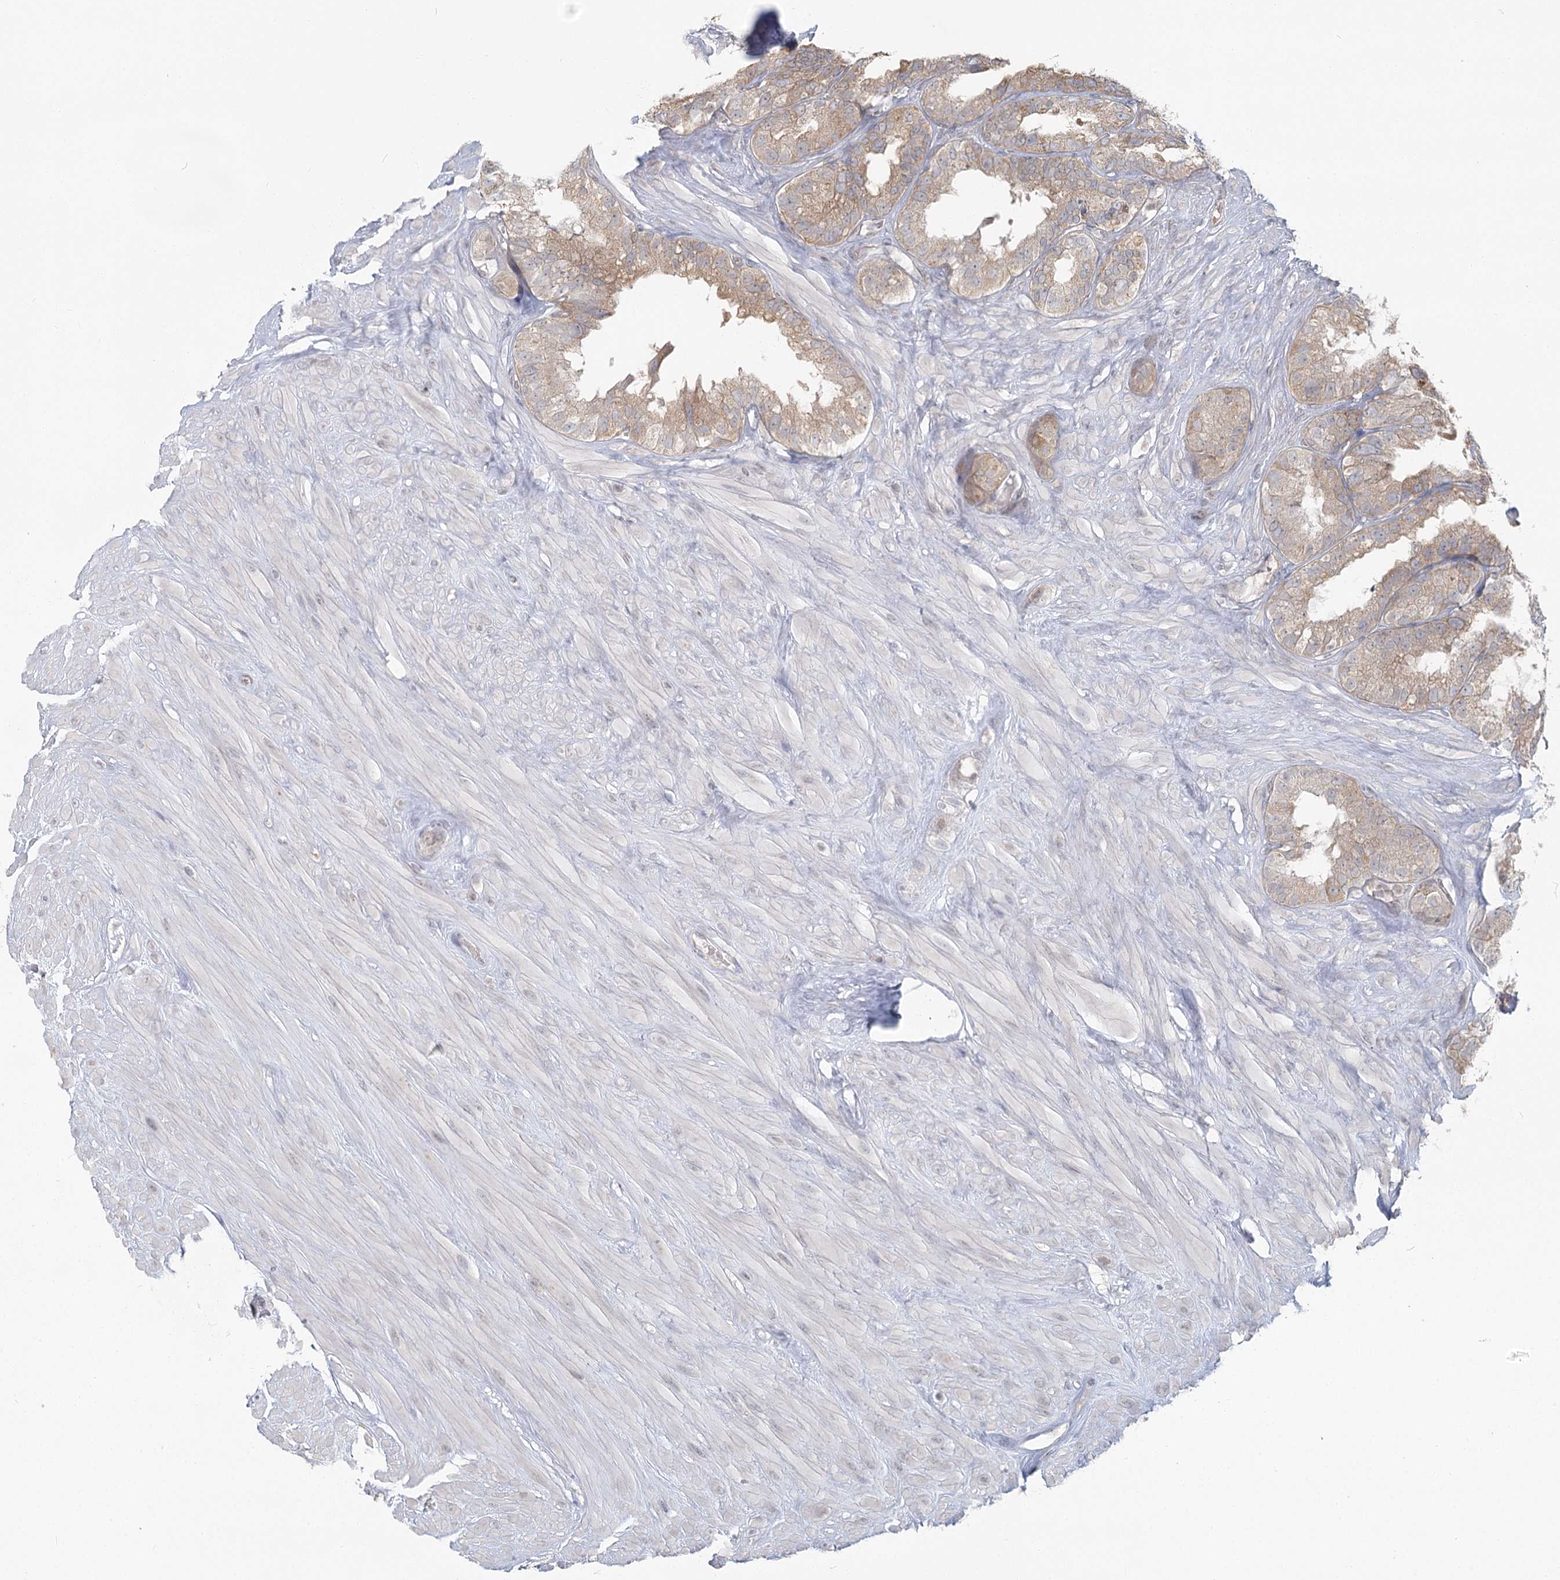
{"staining": {"intensity": "weak", "quantity": "25%-75%", "location": "cytoplasmic/membranous"}, "tissue": "seminal vesicle", "cell_type": "Glandular cells", "image_type": "normal", "snomed": [{"axis": "morphology", "description": "Normal tissue, NOS"}, {"axis": "topography", "description": "Seminal veicle"}], "caption": "Weak cytoplasmic/membranous staining for a protein is seen in about 25%-75% of glandular cells of benign seminal vesicle using immunohistochemistry (IHC).", "gene": "THNSL1", "patient": {"sex": "male", "age": 80}}